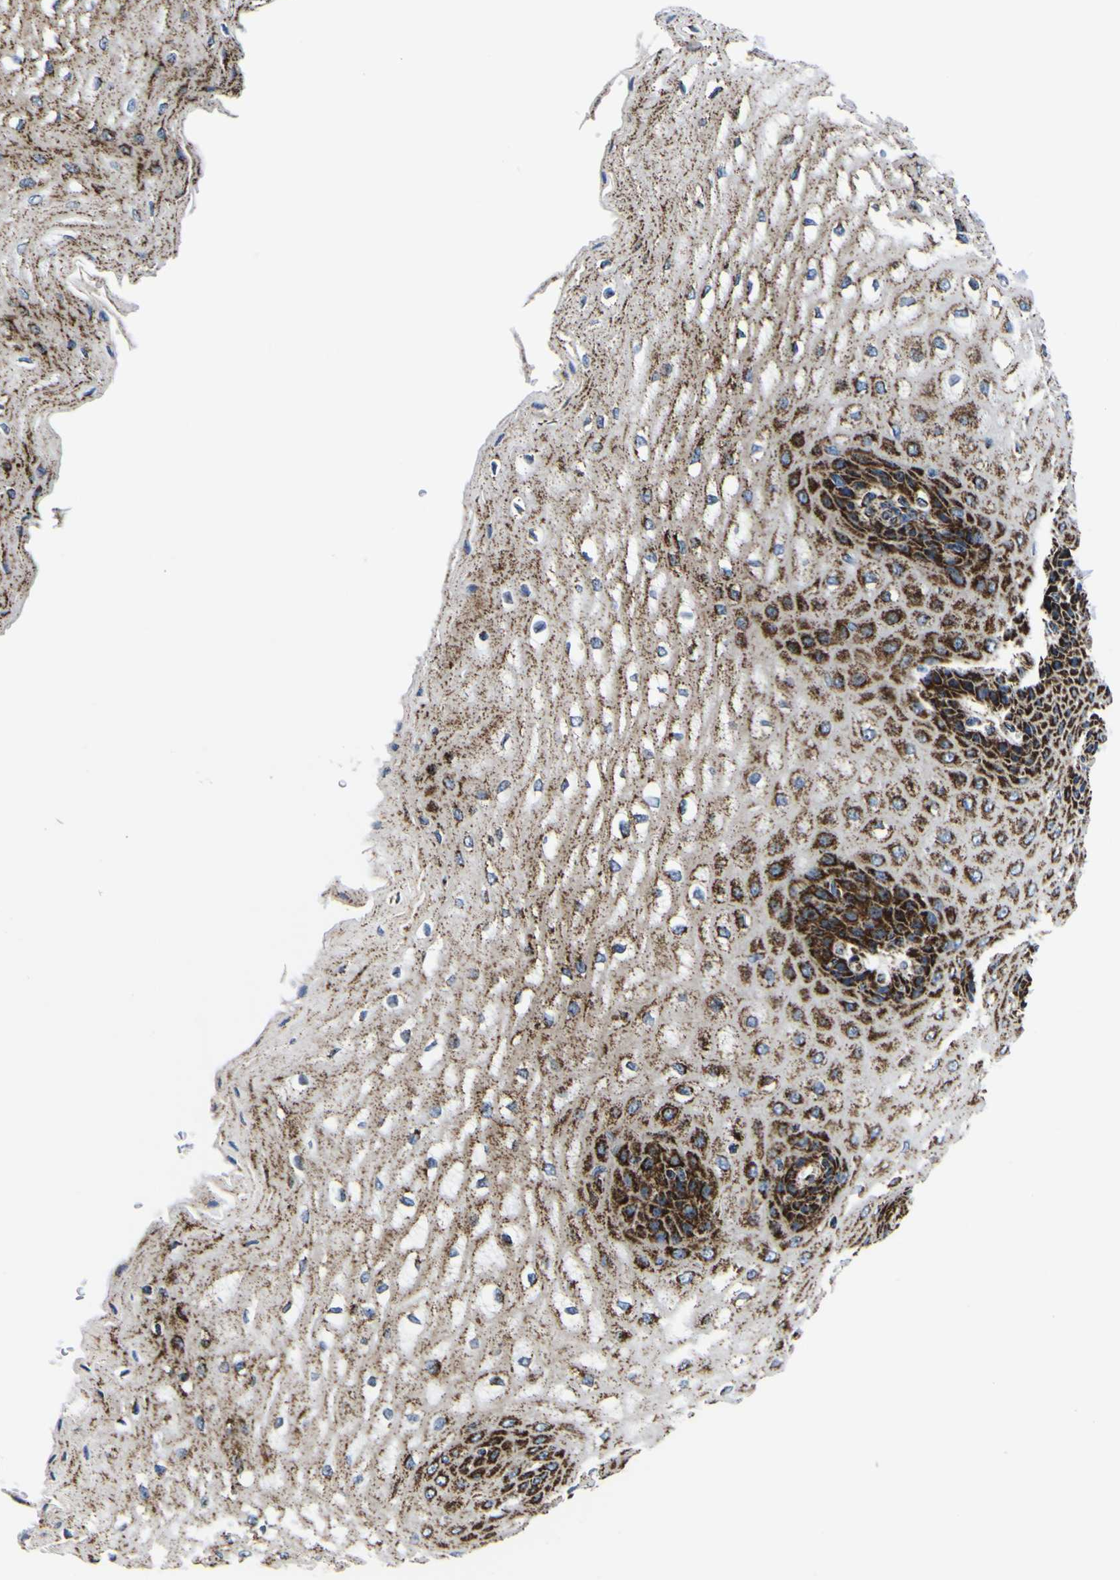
{"staining": {"intensity": "strong", "quantity": "25%-75%", "location": "cytoplasmic/membranous"}, "tissue": "esophagus", "cell_type": "Squamous epithelial cells", "image_type": "normal", "snomed": [{"axis": "morphology", "description": "Normal tissue, NOS"}, {"axis": "topography", "description": "Esophagus"}], "caption": "Esophagus stained with DAB IHC reveals high levels of strong cytoplasmic/membranous expression in approximately 25%-75% of squamous epithelial cells.", "gene": "PTRH2", "patient": {"sex": "male", "age": 54}}